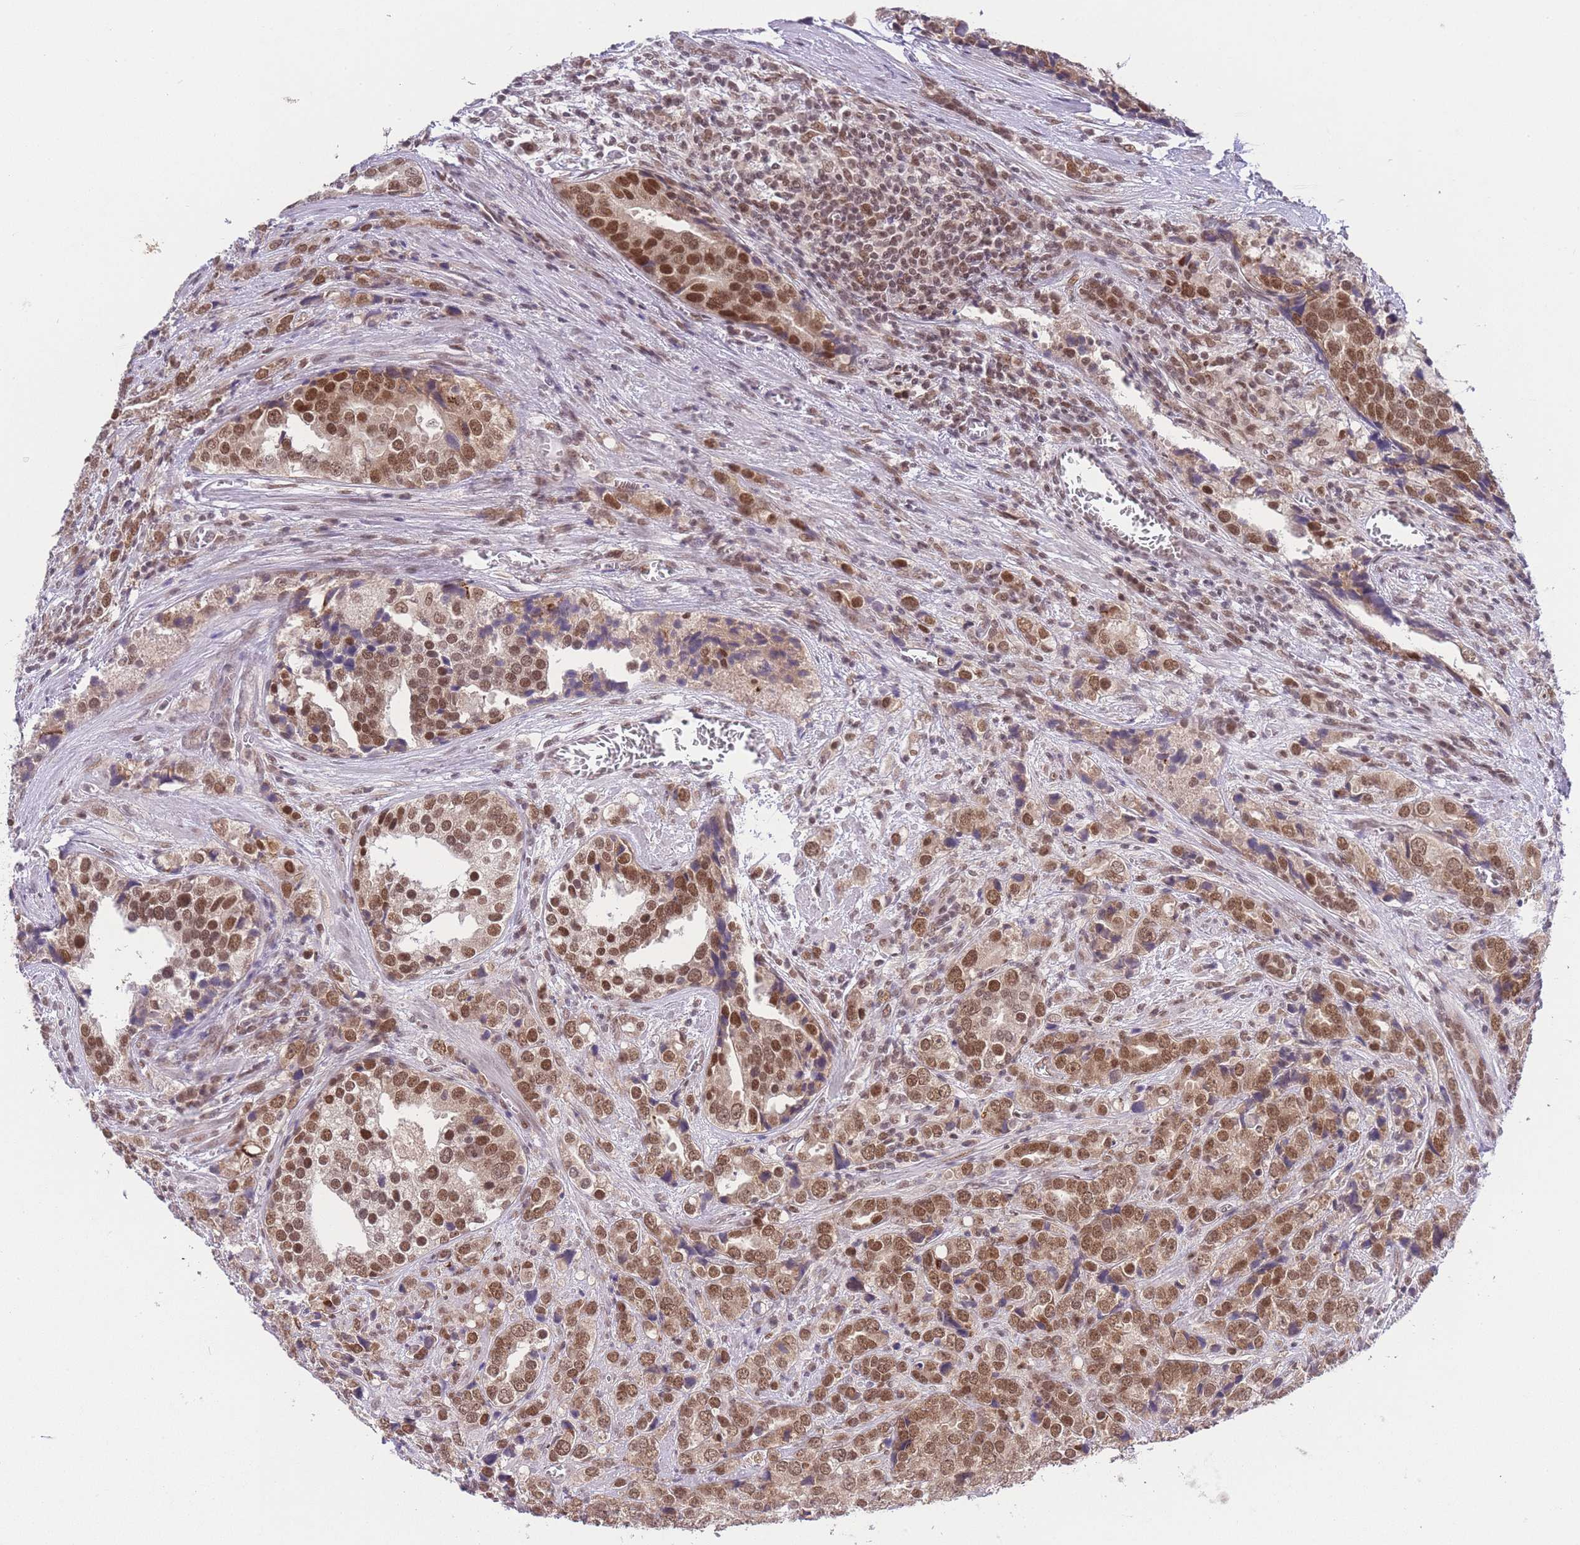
{"staining": {"intensity": "moderate", "quantity": ">75%", "location": "nuclear"}, "tissue": "prostate cancer", "cell_type": "Tumor cells", "image_type": "cancer", "snomed": [{"axis": "morphology", "description": "Adenocarcinoma, High grade"}, {"axis": "topography", "description": "Prostate"}], "caption": "This micrograph demonstrates IHC staining of prostate cancer, with medium moderate nuclear staining in about >75% of tumor cells.", "gene": "TMED3", "patient": {"sex": "male", "age": 71}}